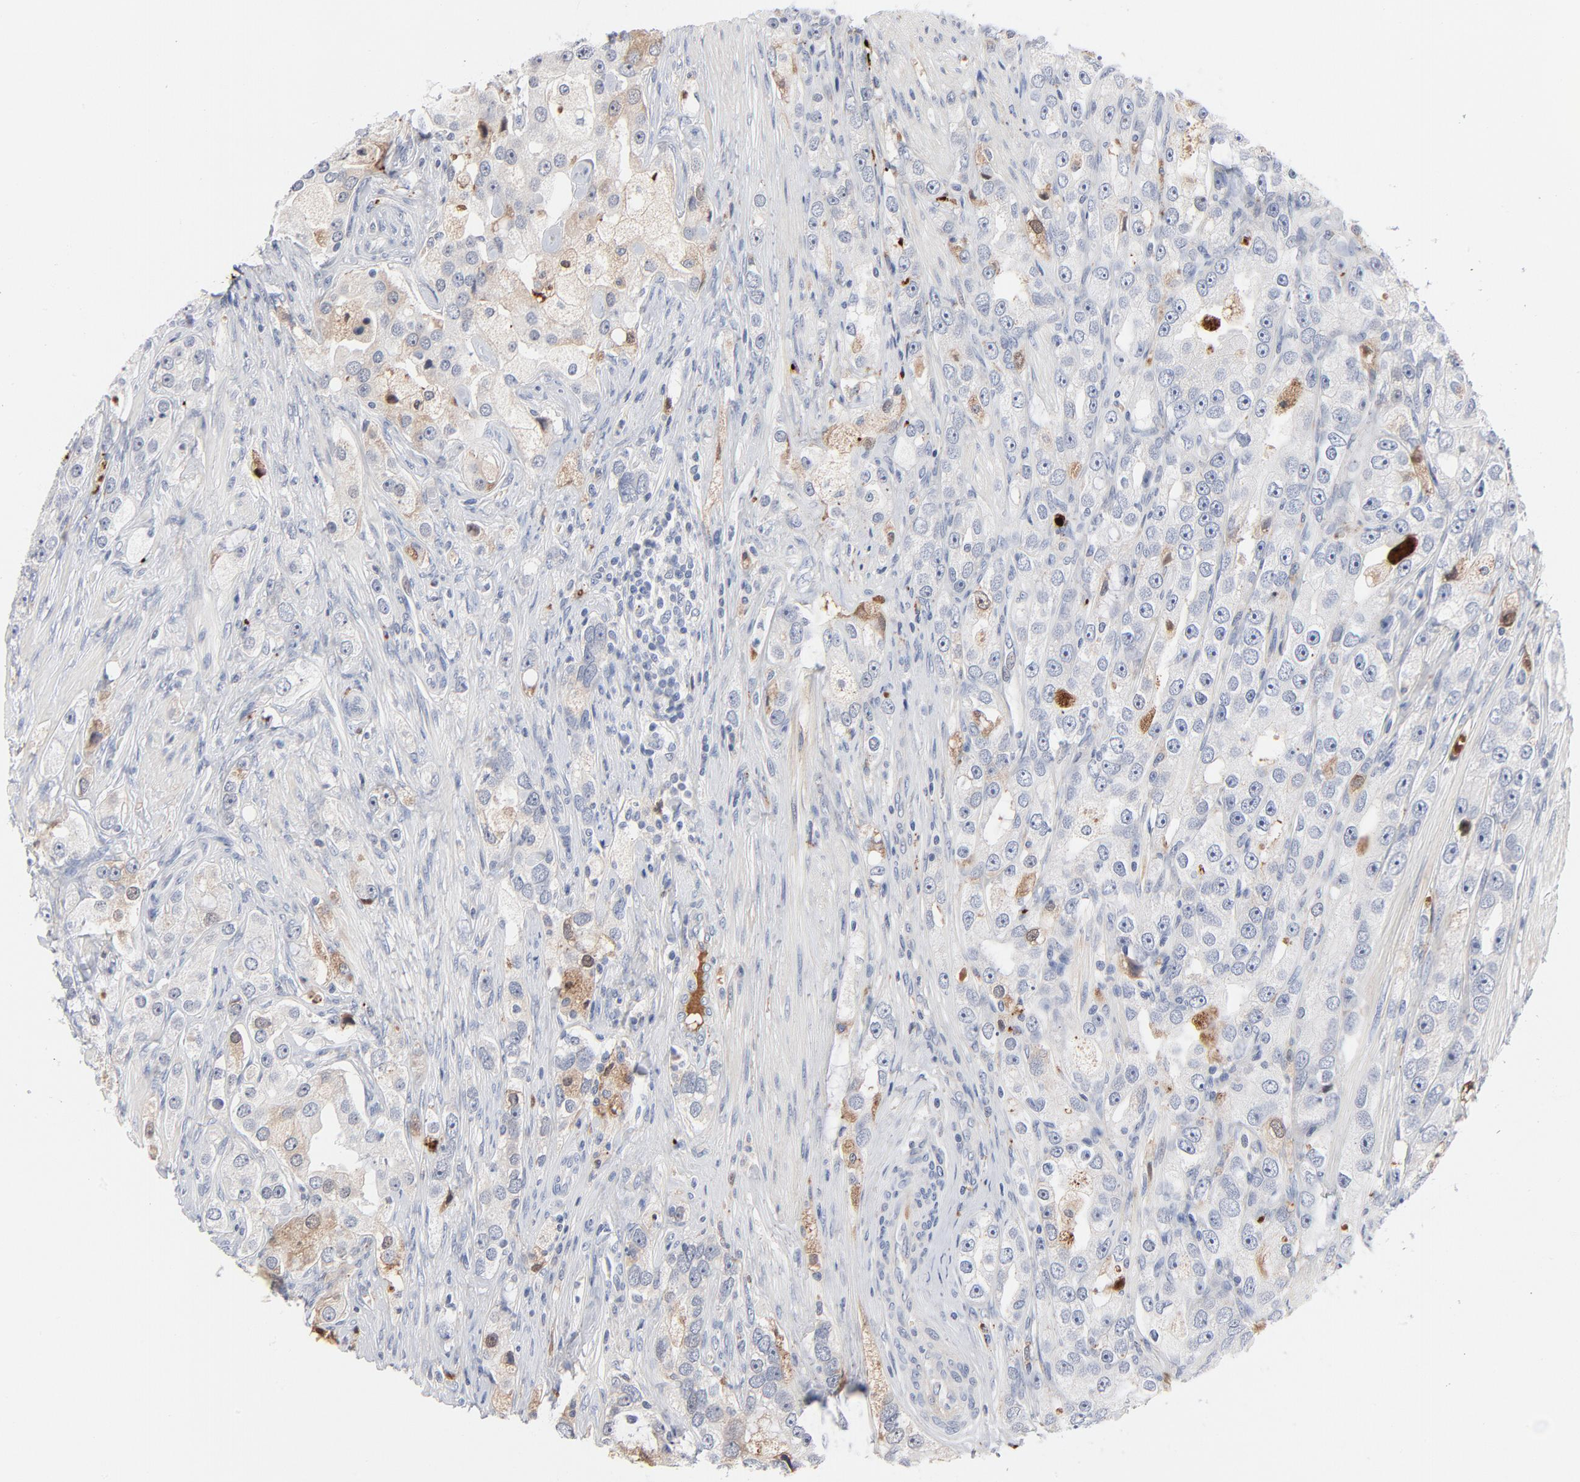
{"staining": {"intensity": "negative", "quantity": "none", "location": "none"}, "tissue": "prostate cancer", "cell_type": "Tumor cells", "image_type": "cancer", "snomed": [{"axis": "morphology", "description": "Adenocarcinoma, High grade"}, {"axis": "topography", "description": "Prostate"}], "caption": "High power microscopy photomicrograph of an IHC image of prostate cancer (high-grade adenocarcinoma), revealing no significant expression in tumor cells.", "gene": "SERPINA4", "patient": {"sex": "male", "age": 63}}